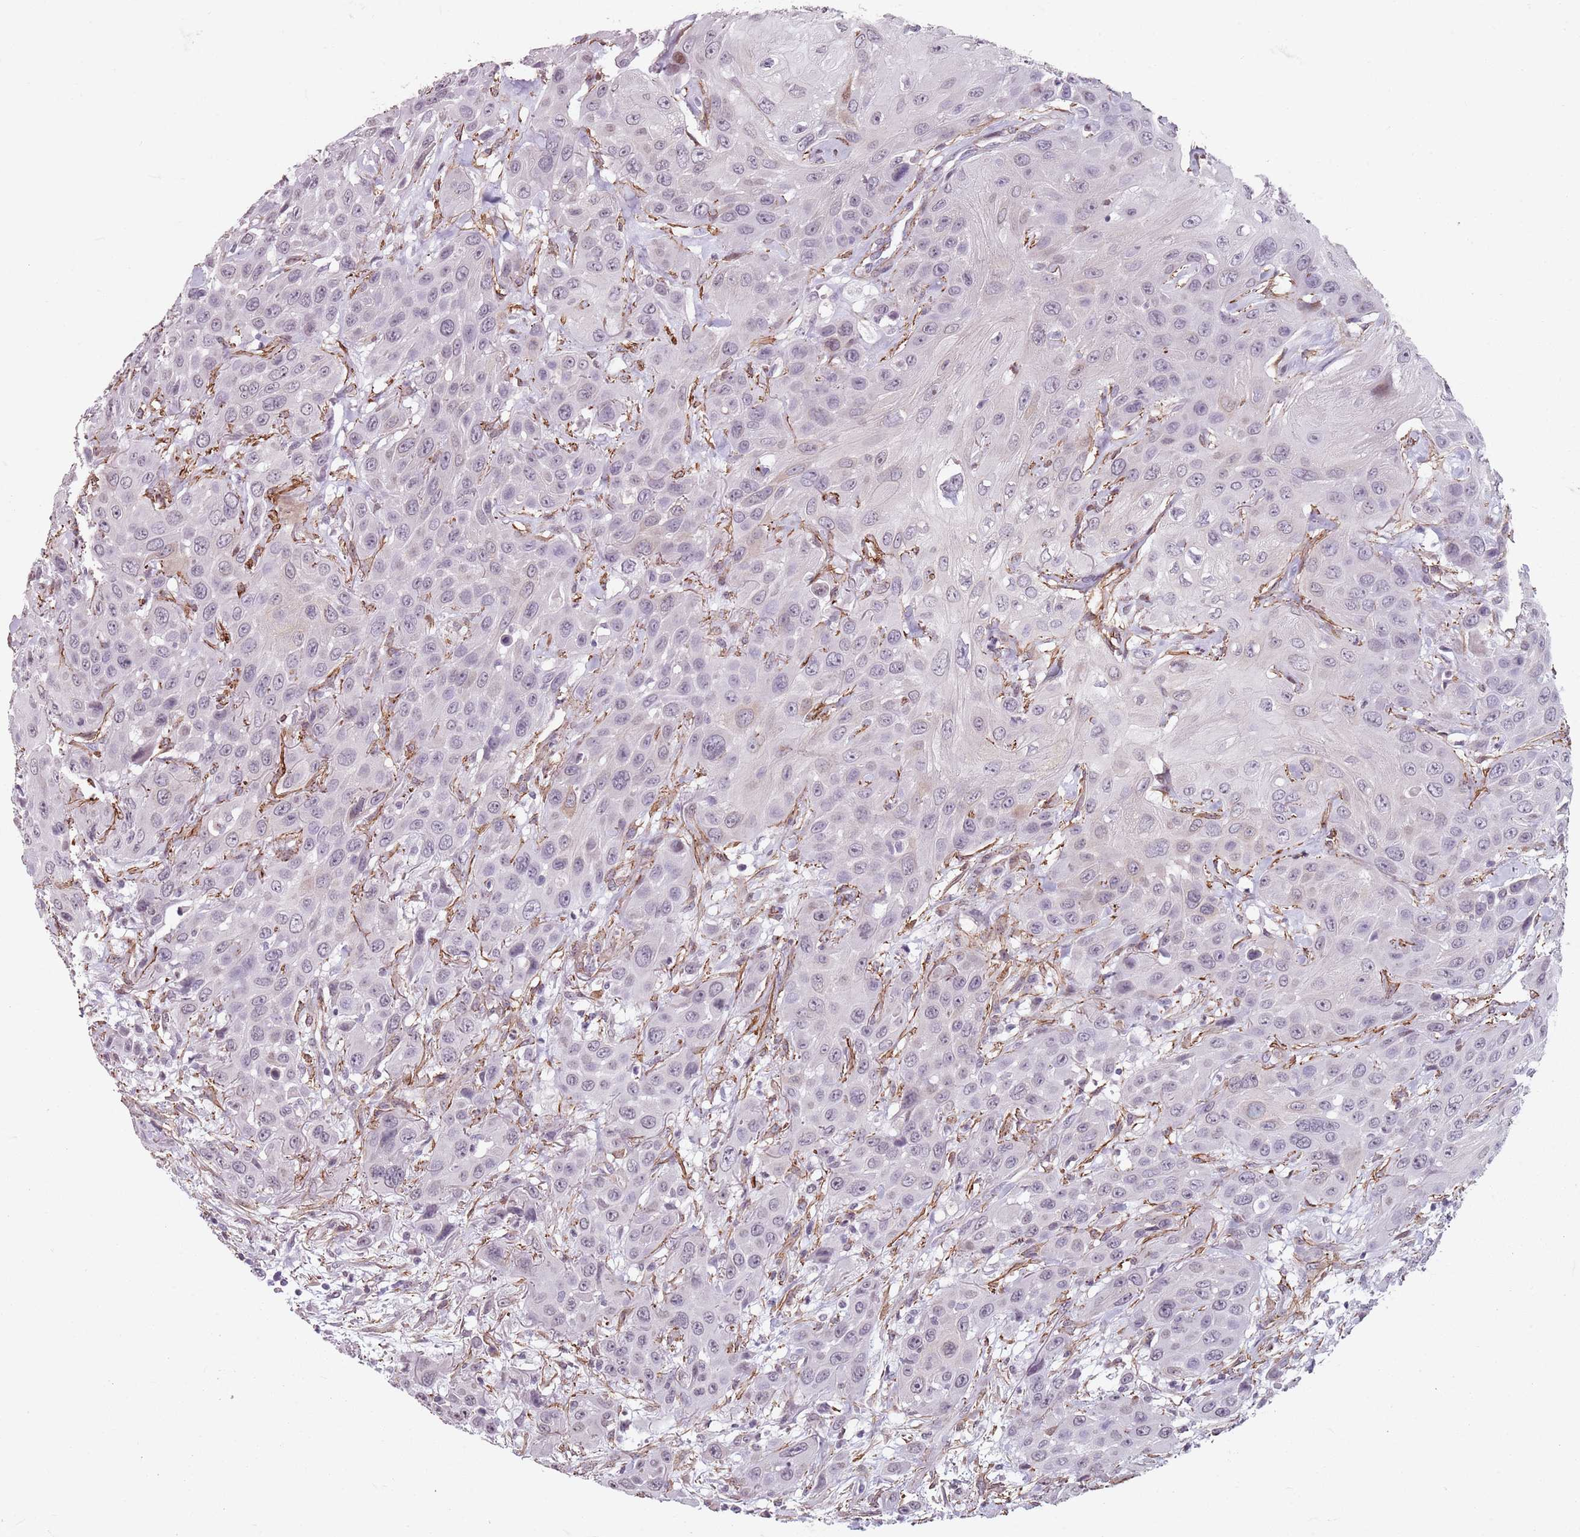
{"staining": {"intensity": "negative", "quantity": "none", "location": "none"}, "tissue": "head and neck cancer", "cell_type": "Tumor cells", "image_type": "cancer", "snomed": [{"axis": "morphology", "description": "Squamous cell carcinoma, NOS"}, {"axis": "topography", "description": "Head-Neck"}], "caption": "Immunohistochemical staining of human head and neck cancer (squamous cell carcinoma) exhibits no significant staining in tumor cells. Brightfield microscopy of immunohistochemistry stained with DAB (3,3'-diaminobenzidine) (brown) and hematoxylin (blue), captured at high magnification.", "gene": "TMC4", "patient": {"sex": "male", "age": 81}}